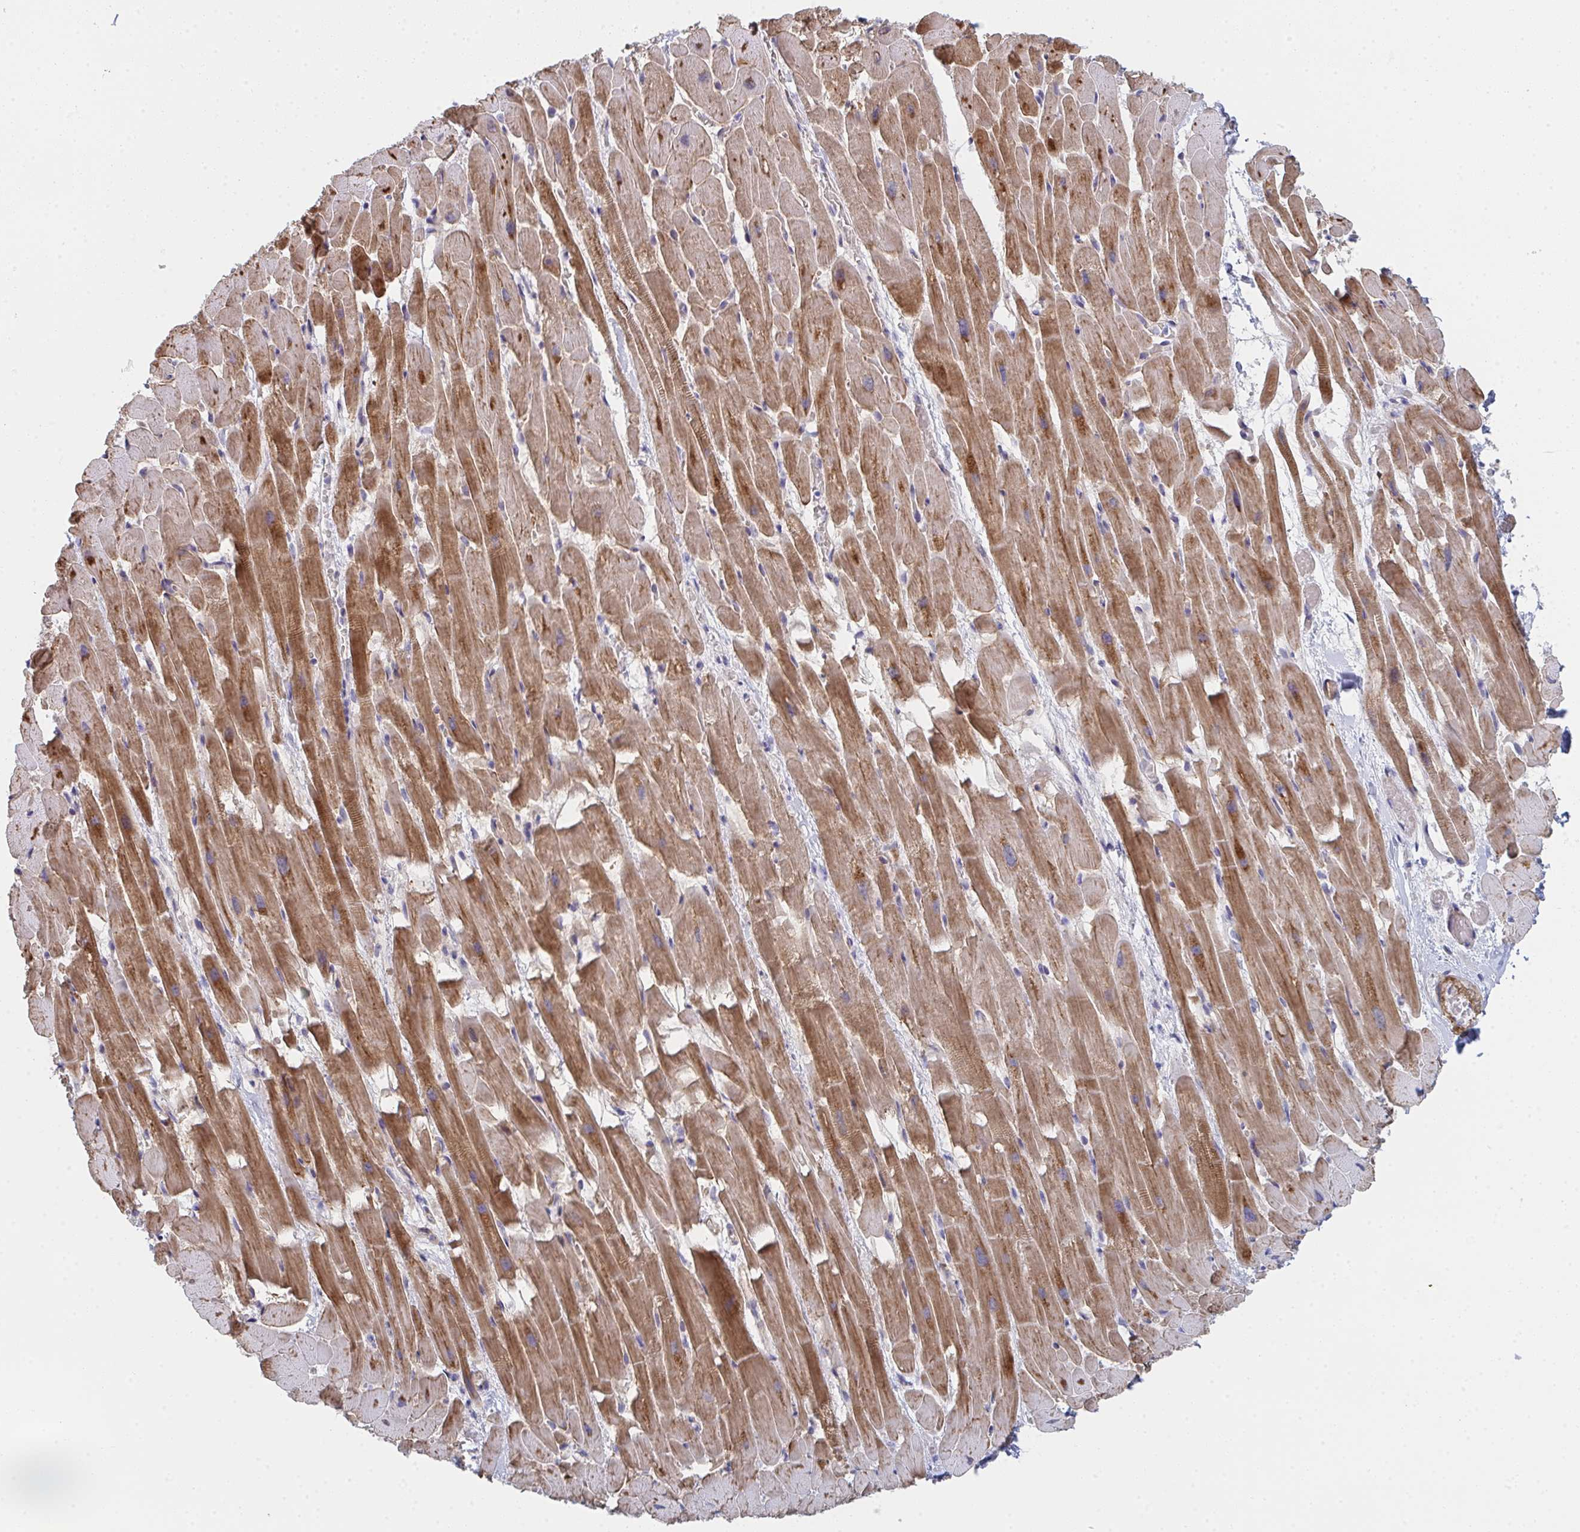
{"staining": {"intensity": "strong", "quantity": ">75%", "location": "cytoplasmic/membranous"}, "tissue": "heart muscle", "cell_type": "Cardiomyocytes", "image_type": "normal", "snomed": [{"axis": "morphology", "description": "Normal tissue, NOS"}, {"axis": "topography", "description": "Heart"}], "caption": "Cardiomyocytes exhibit high levels of strong cytoplasmic/membranous positivity in approximately >75% of cells in normal heart muscle. (Brightfield microscopy of DAB IHC at high magnification).", "gene": "VWDE", "patient": {"sex": "male", "age": 37}}